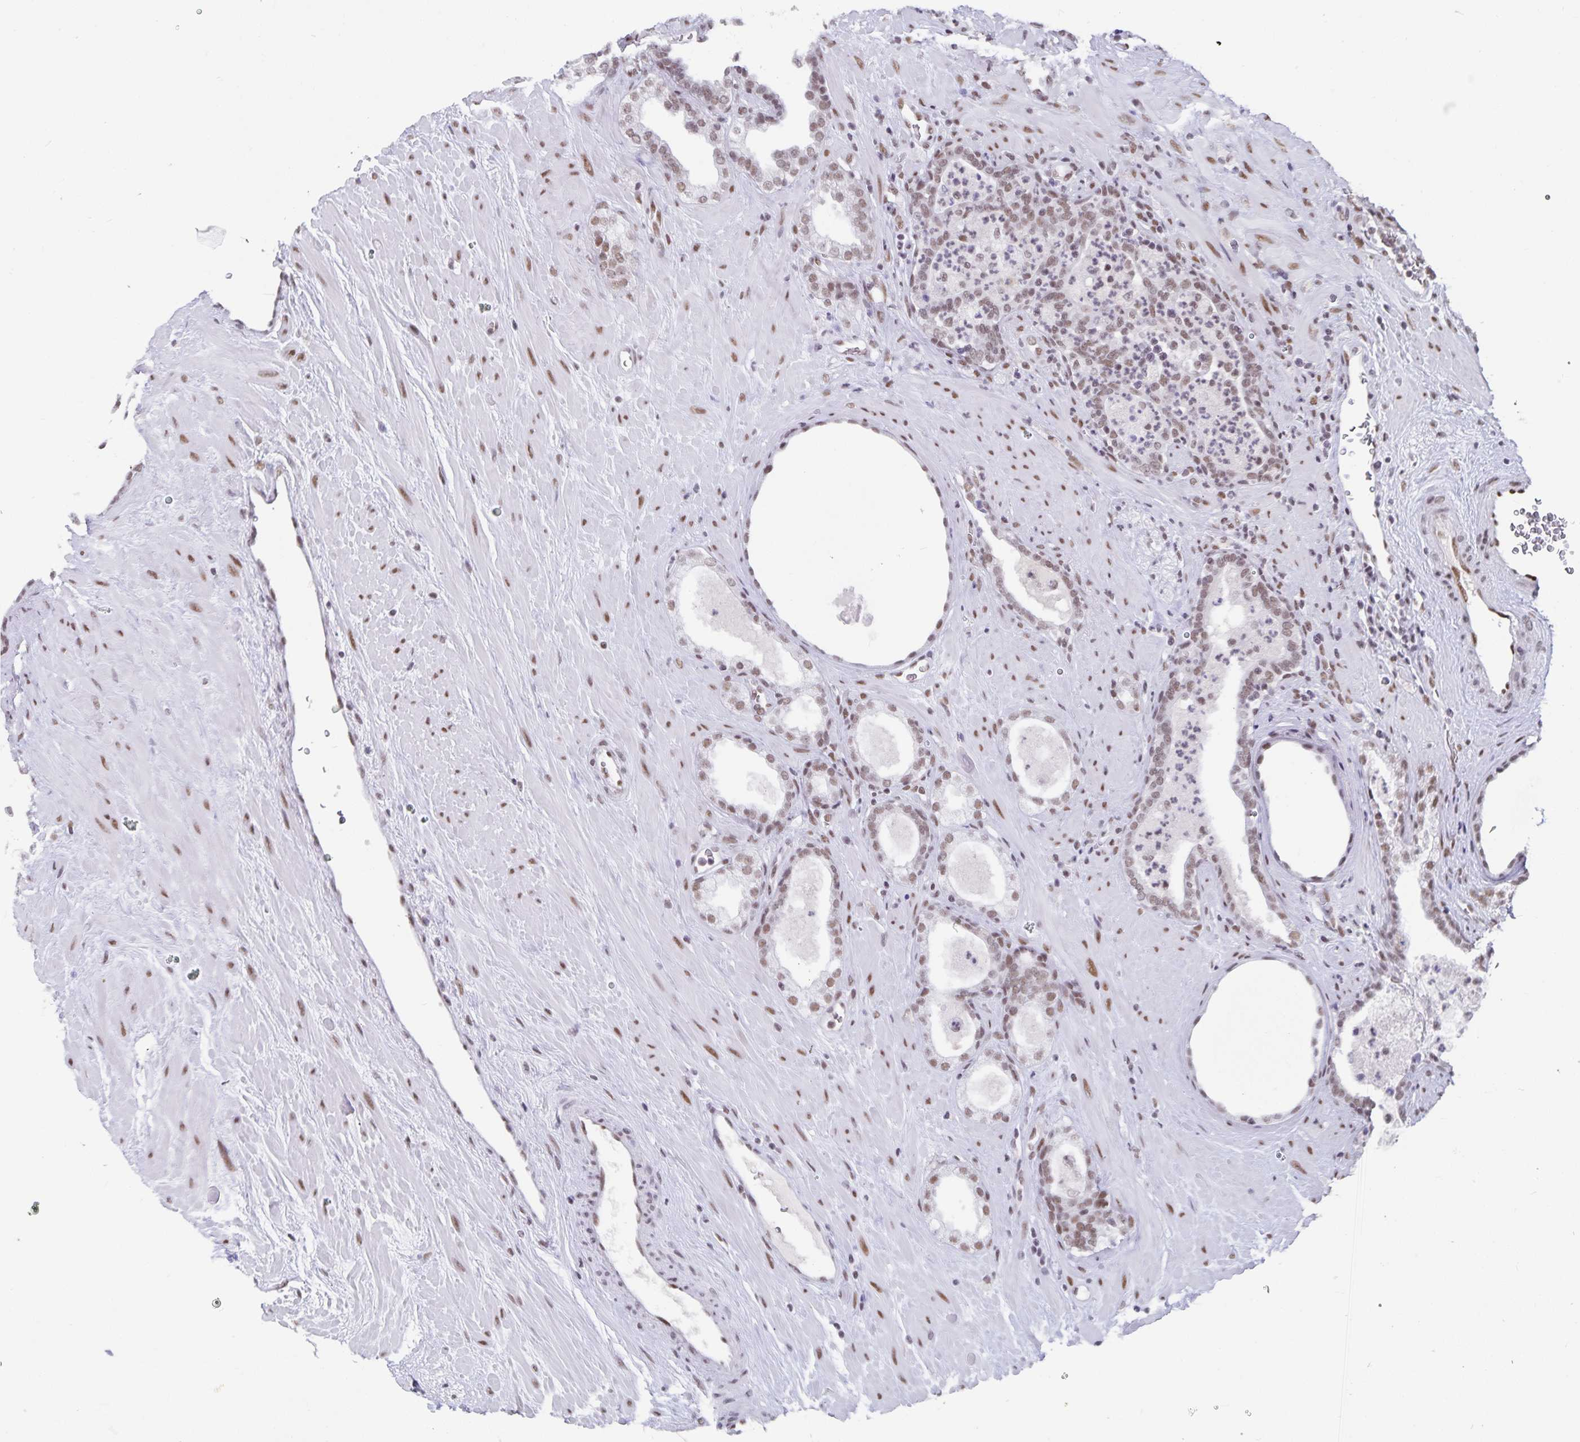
{"staining": {"intensity": "weak", "quantity": ">75%", "location": "nuclear"}, "tissue": "prostate cancer", "cell_type": "Tumor cells", "image_type": "cancer", "snomed": [{"axis": "morphology", "description": "Adenocarcinoma, Low grade"}, {"axis": "topography", "description": "Prostate"}], "caption": "Immunohistochemical staining of prostate cancer displays low levels of weak nuclear protein expression in about >75% of tumor cells.", "gene": "PBX2", "patient": {"sex": "male", "age": 62}}